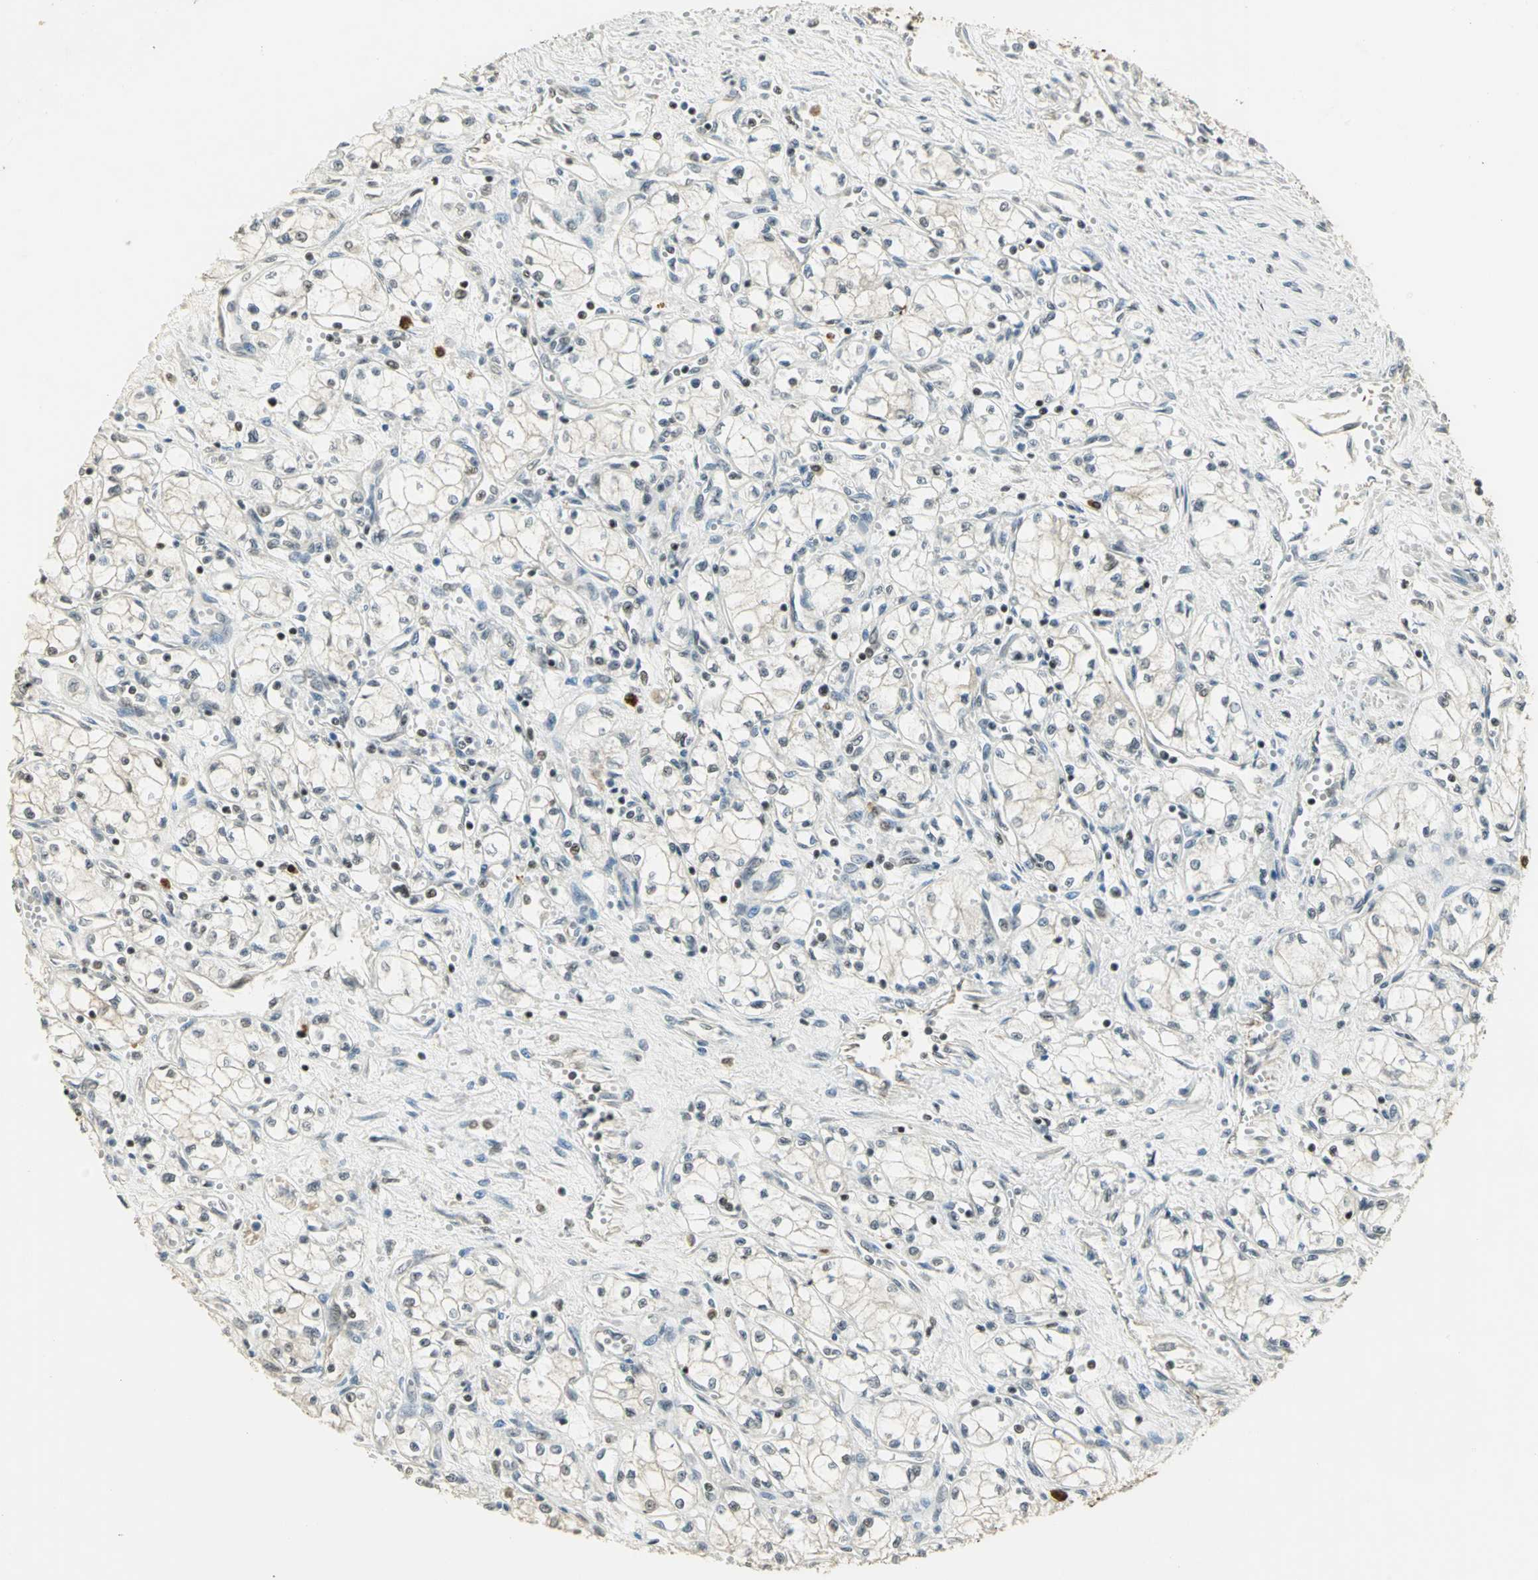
{"staining": {"intensity": "negative", "quantity": "none", "location": "none"}, "tissue": "renal cancer", "cell_type": "Tumor cells", "image_type": "cancer", "snomed": [{"axis": "morphology", "description": "Normal tissue, NOS"}, {"axis": "morphology", "description": "Adenocarcinoma, NOS"}, {"axis": "topography", "description": "Kidney"}], "caption": "The micrograph shows no significant positivity in tumor cells of adenocarcinoma (renal).", "gene": "ELF1", "patient": {"sex": "male", "age": 59}}